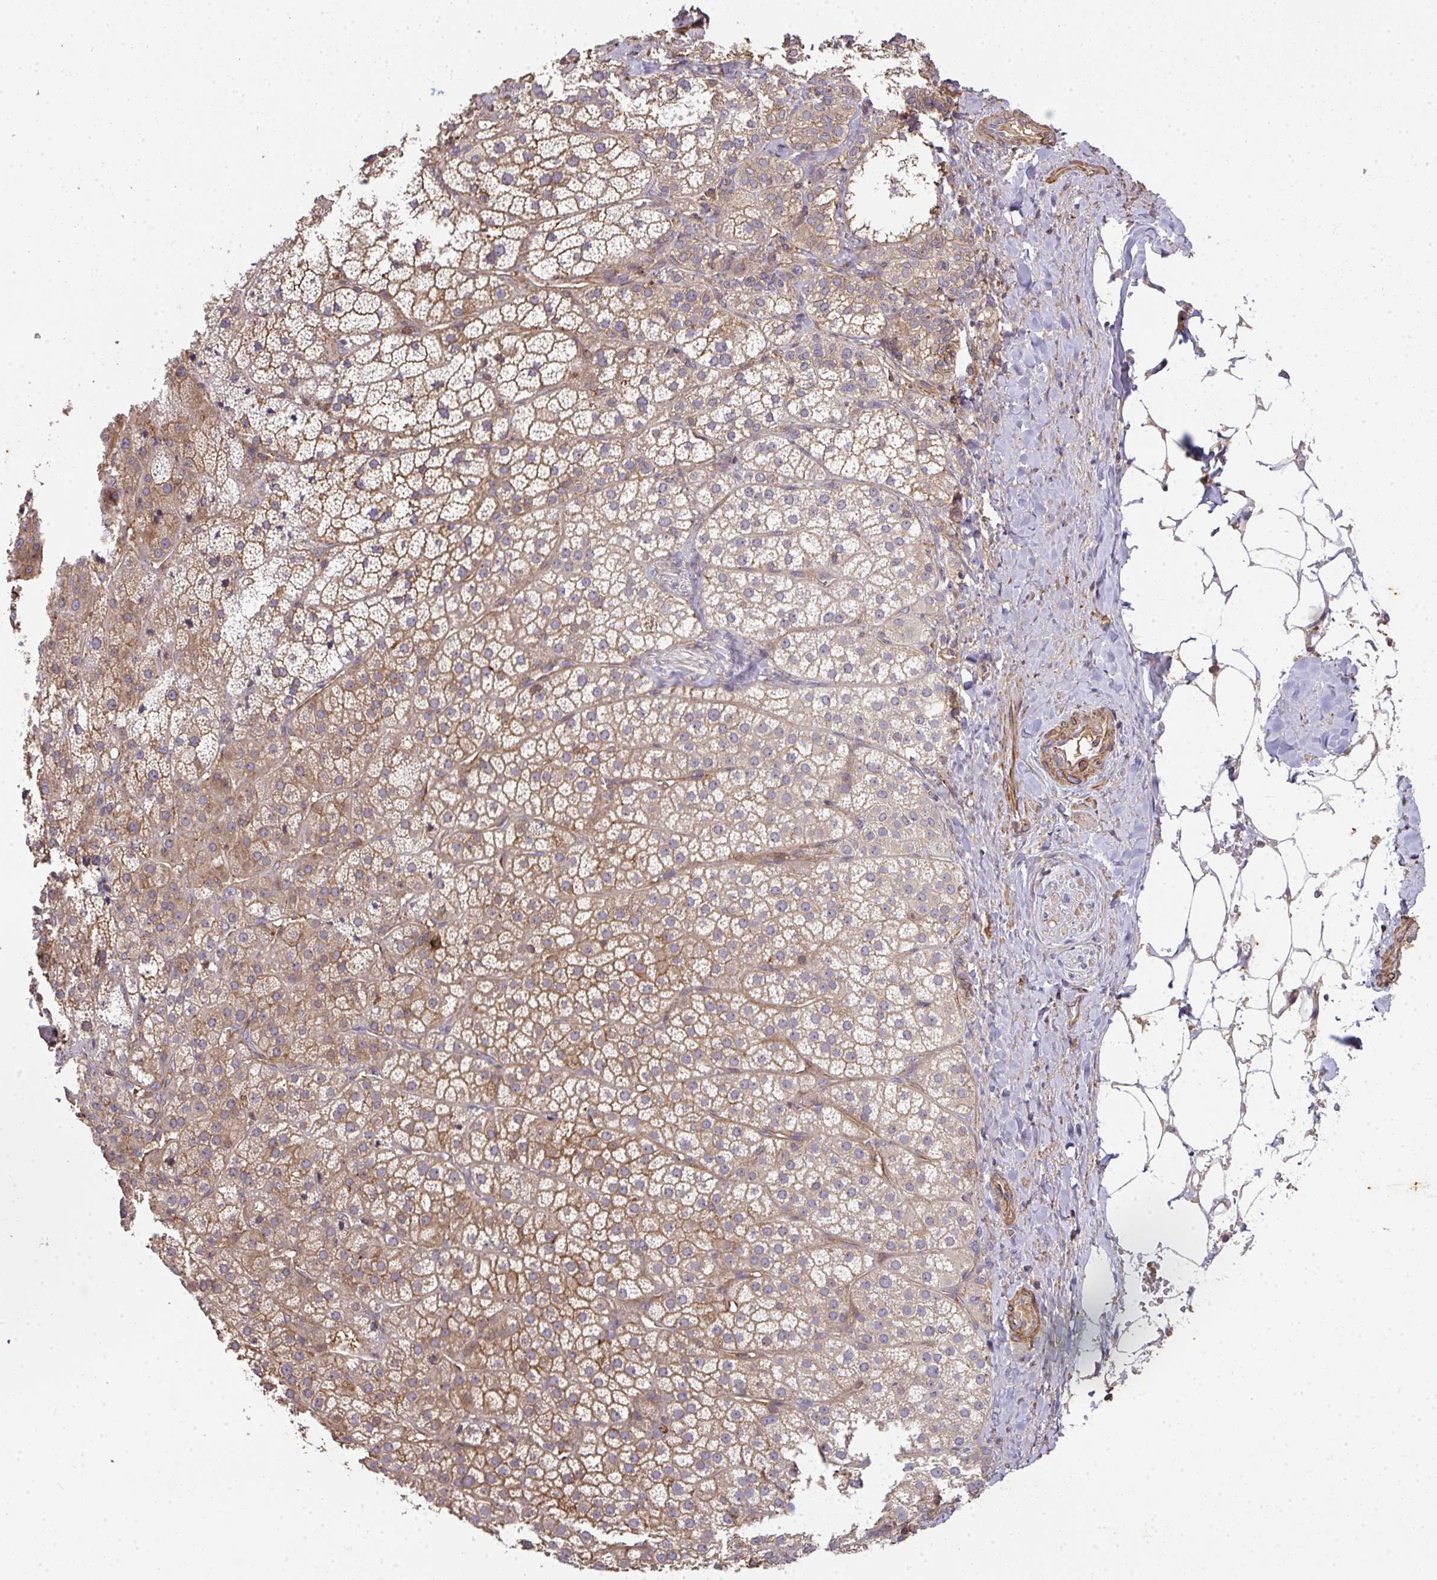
{"staining": {"intensity": "moderate", "quantity": ">75%", "location": "cytoplasmic/membranous"}, "tissue": "adrenal gland", "cell_type": "Glandular cells", "image_type": "normal", "snomed": [{"axis": "morphology", "description": "Normal tissue, NOS"}, {"axis": "topography", "description": "Adrenal gland"}], "caption": "Immunohistochemical staining of benign human adrenal gland exhibits medium levels of moderate cytoplasmic/membranous positivity in about >75% of glandular cells. (Stains: DAB (3,3'-diaminobenzidine) in brown, nuclei in blue, Microscopy: brightfield microscopy at high magnification).", "gene": "TNMD", "patient": {"sex": "male", "age": 53}}